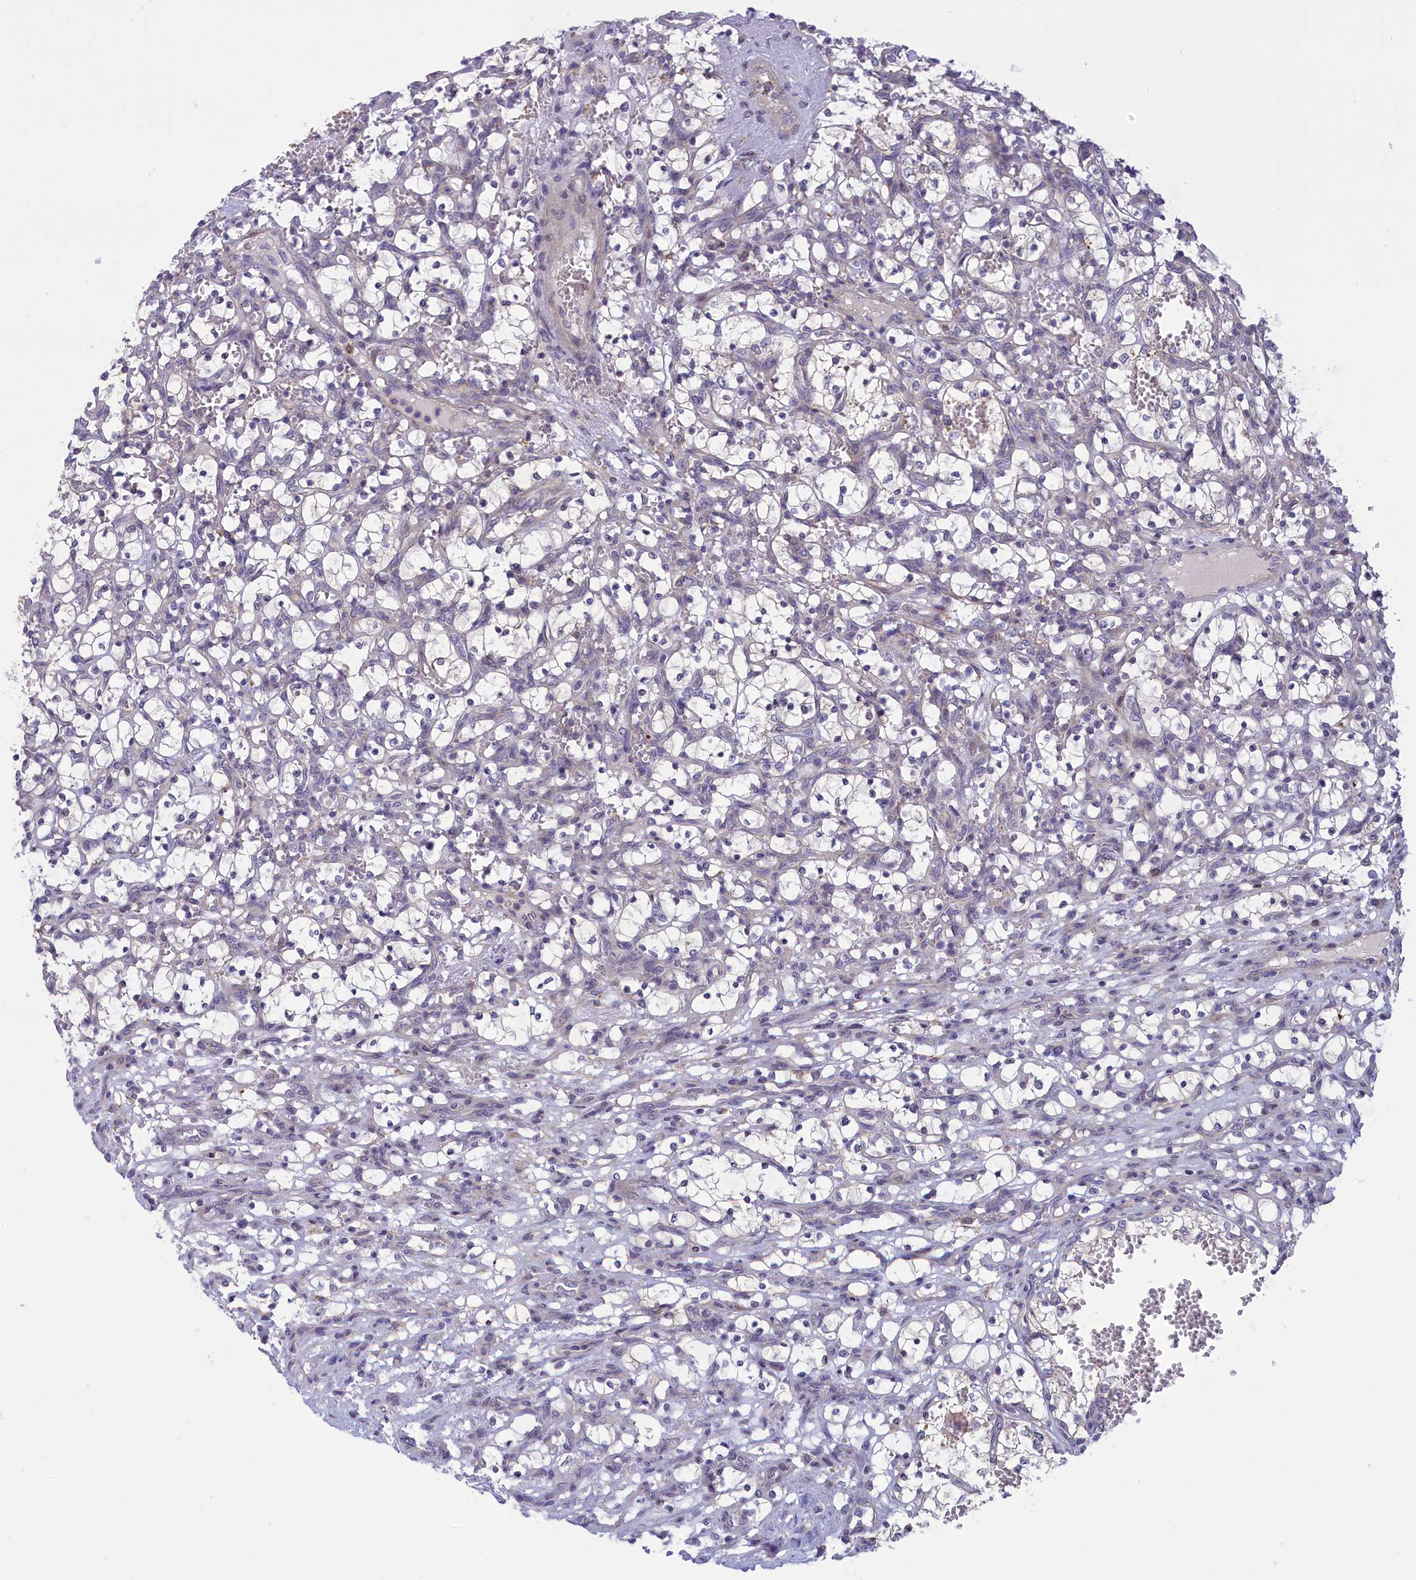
{"staining": {"intensity": "negative", "quantity": "none", "location": "none"}, "tissue": "renal cancer", "cell_type": "Tumor cells", "image_type": "cancer", "snomed": [{"axis": "morphology", "description": "Adenocarcinoma, NOS"}, {"axis": "topography", "description": "Kidney"}], "caption": "There is no significant staining in tumor cells of renal cancer.", "gene": "CORO2A", "patient": {"sex": "female", "age": 69}}